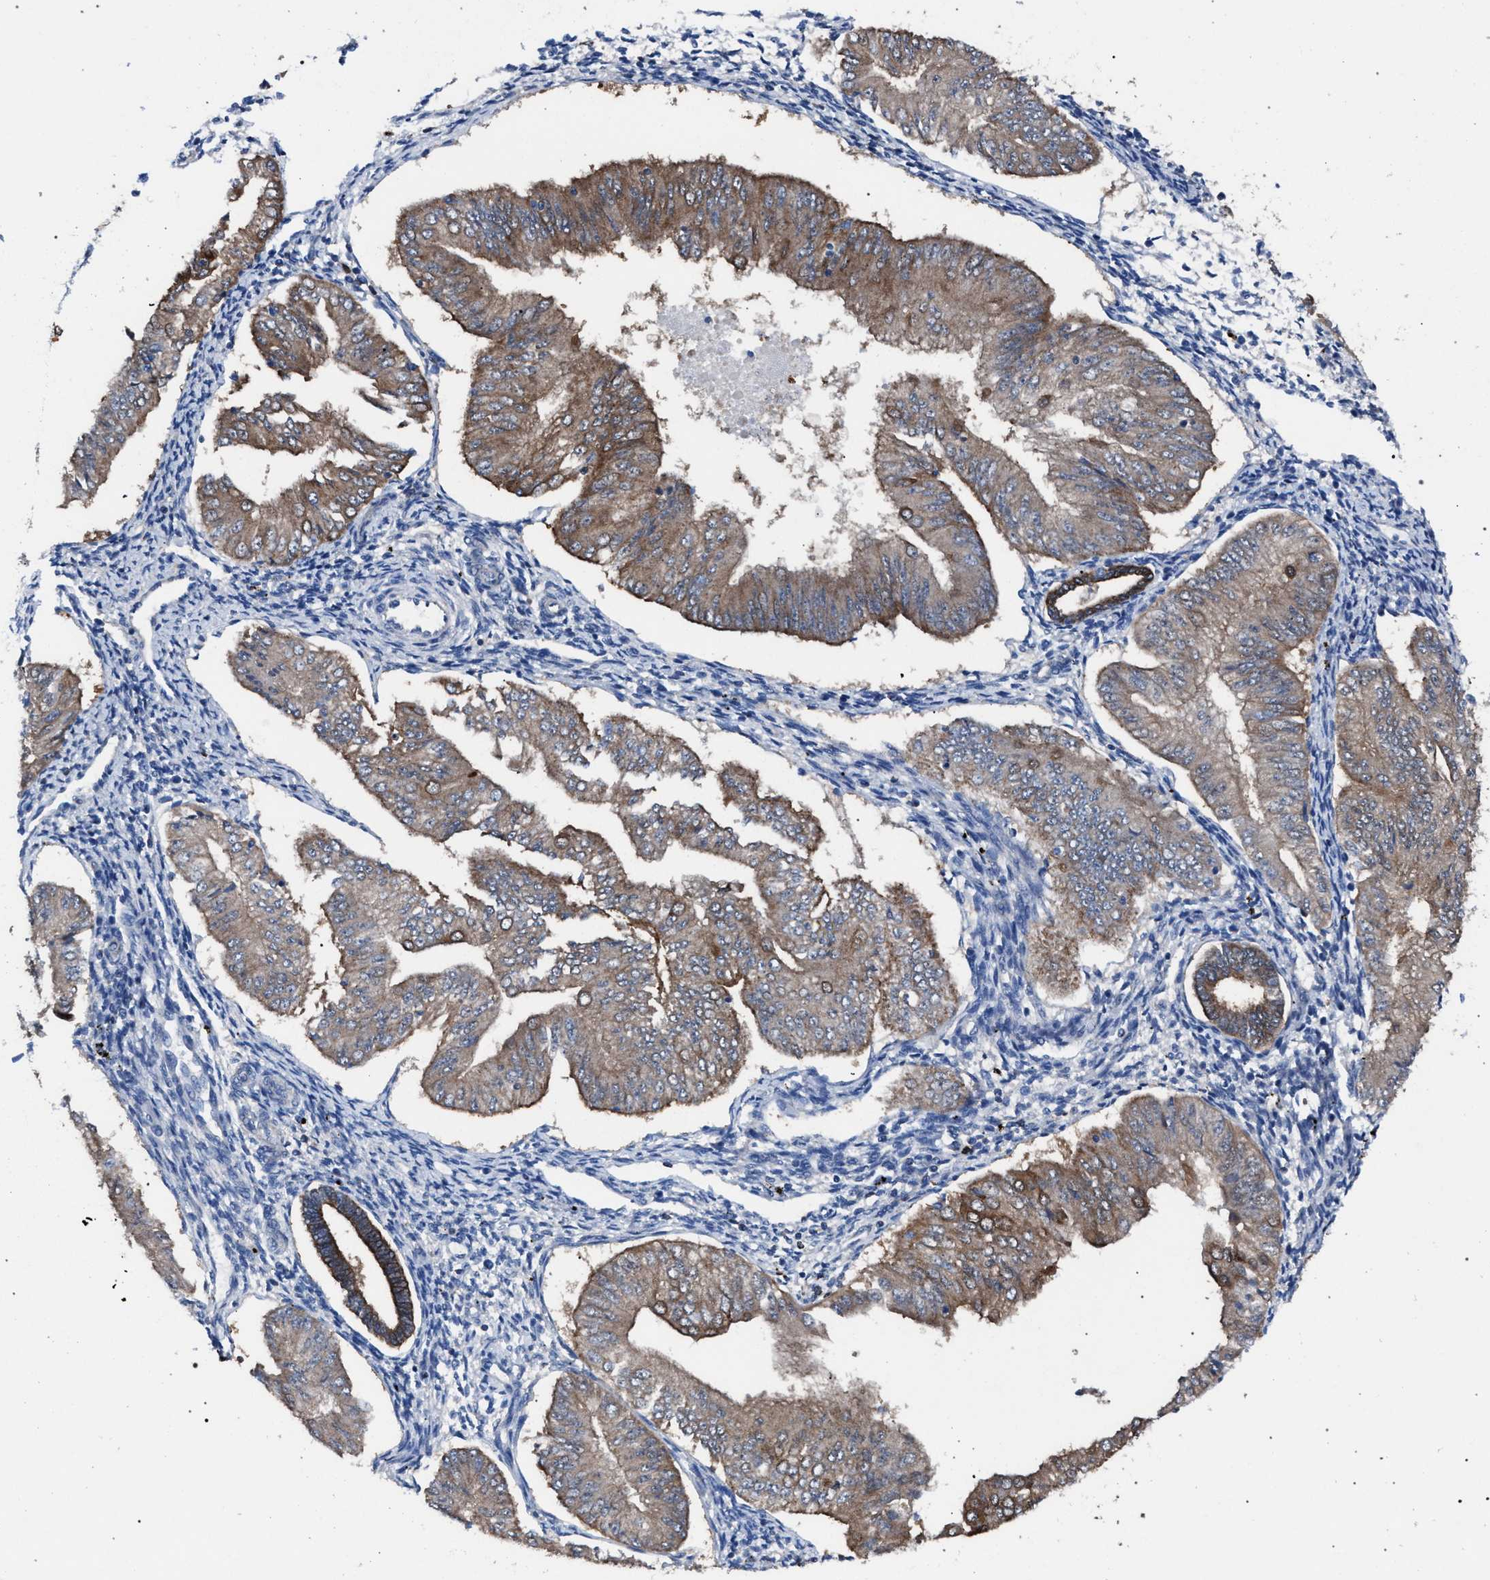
{"staining": {"intensity": "moderate", "quantity": ">75%", "location": "cytoplasmic/membranous"}, "tissue": "endometrial cancer", "cell_type": "Tumor cells", "image_type": "cancer", "snomed": [{"axis": "morphology", "description": "Normal tissue, NOS"}, {"axis": "morphology", "description": "Adenocarcinoma, NOS"}, {"axis": "topography", "description": "Endometrium"}], "caption": "Tumor cells exhibit medium levels of moderate cytoplasmic/membranous expression in approximately >75% of cells in human endometrial cancer (adenocarcinoma).", "gene": "CRYZ", "patient": {"sex": "female", "age": 53}}